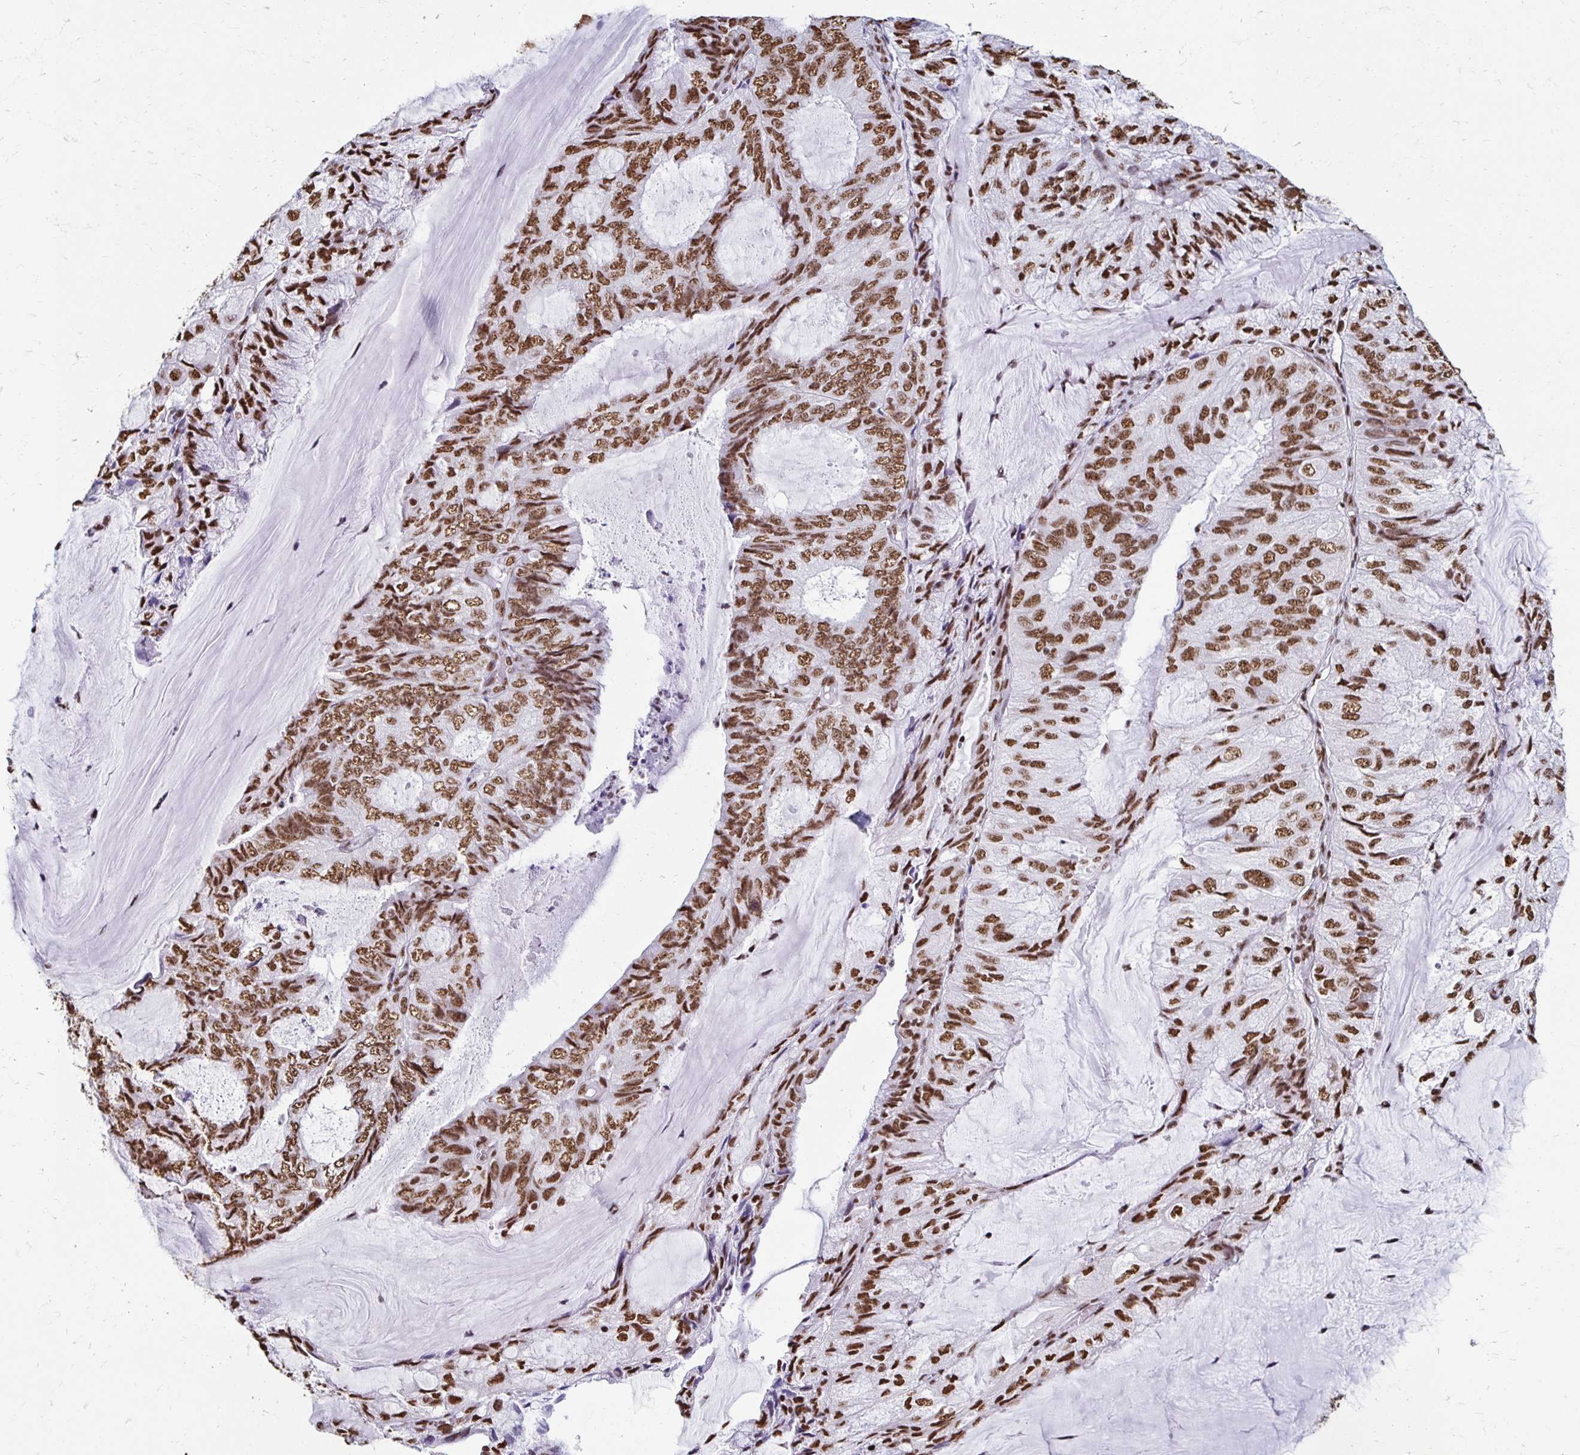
{"staining": {"intensity": "moderate", "quantity": ">75%", "location": "nuclear"}, "tissue": "endometrial cancer", "cell_type": "Tumor cells", "image_type": "cancer", "snomed": [{"axis": "morphology", "description": "Adenocarcinoma, NOS"}, {"axis": "topography", "description": "Endometrium"}], "caption": "Immunohistochemistry (IHC) staining of endometrial adenocarcinoma, which displays medium levels of moderate nuclear expression in about >75% of tumor cells indicating moderate nuclear protein expression. The staining was performed using DAB (brown) for protein detection and nuclei were counterstained in hematoxylin (blue).", "gene": "NONO", "patient": {"sex": "female", "age": 81}}